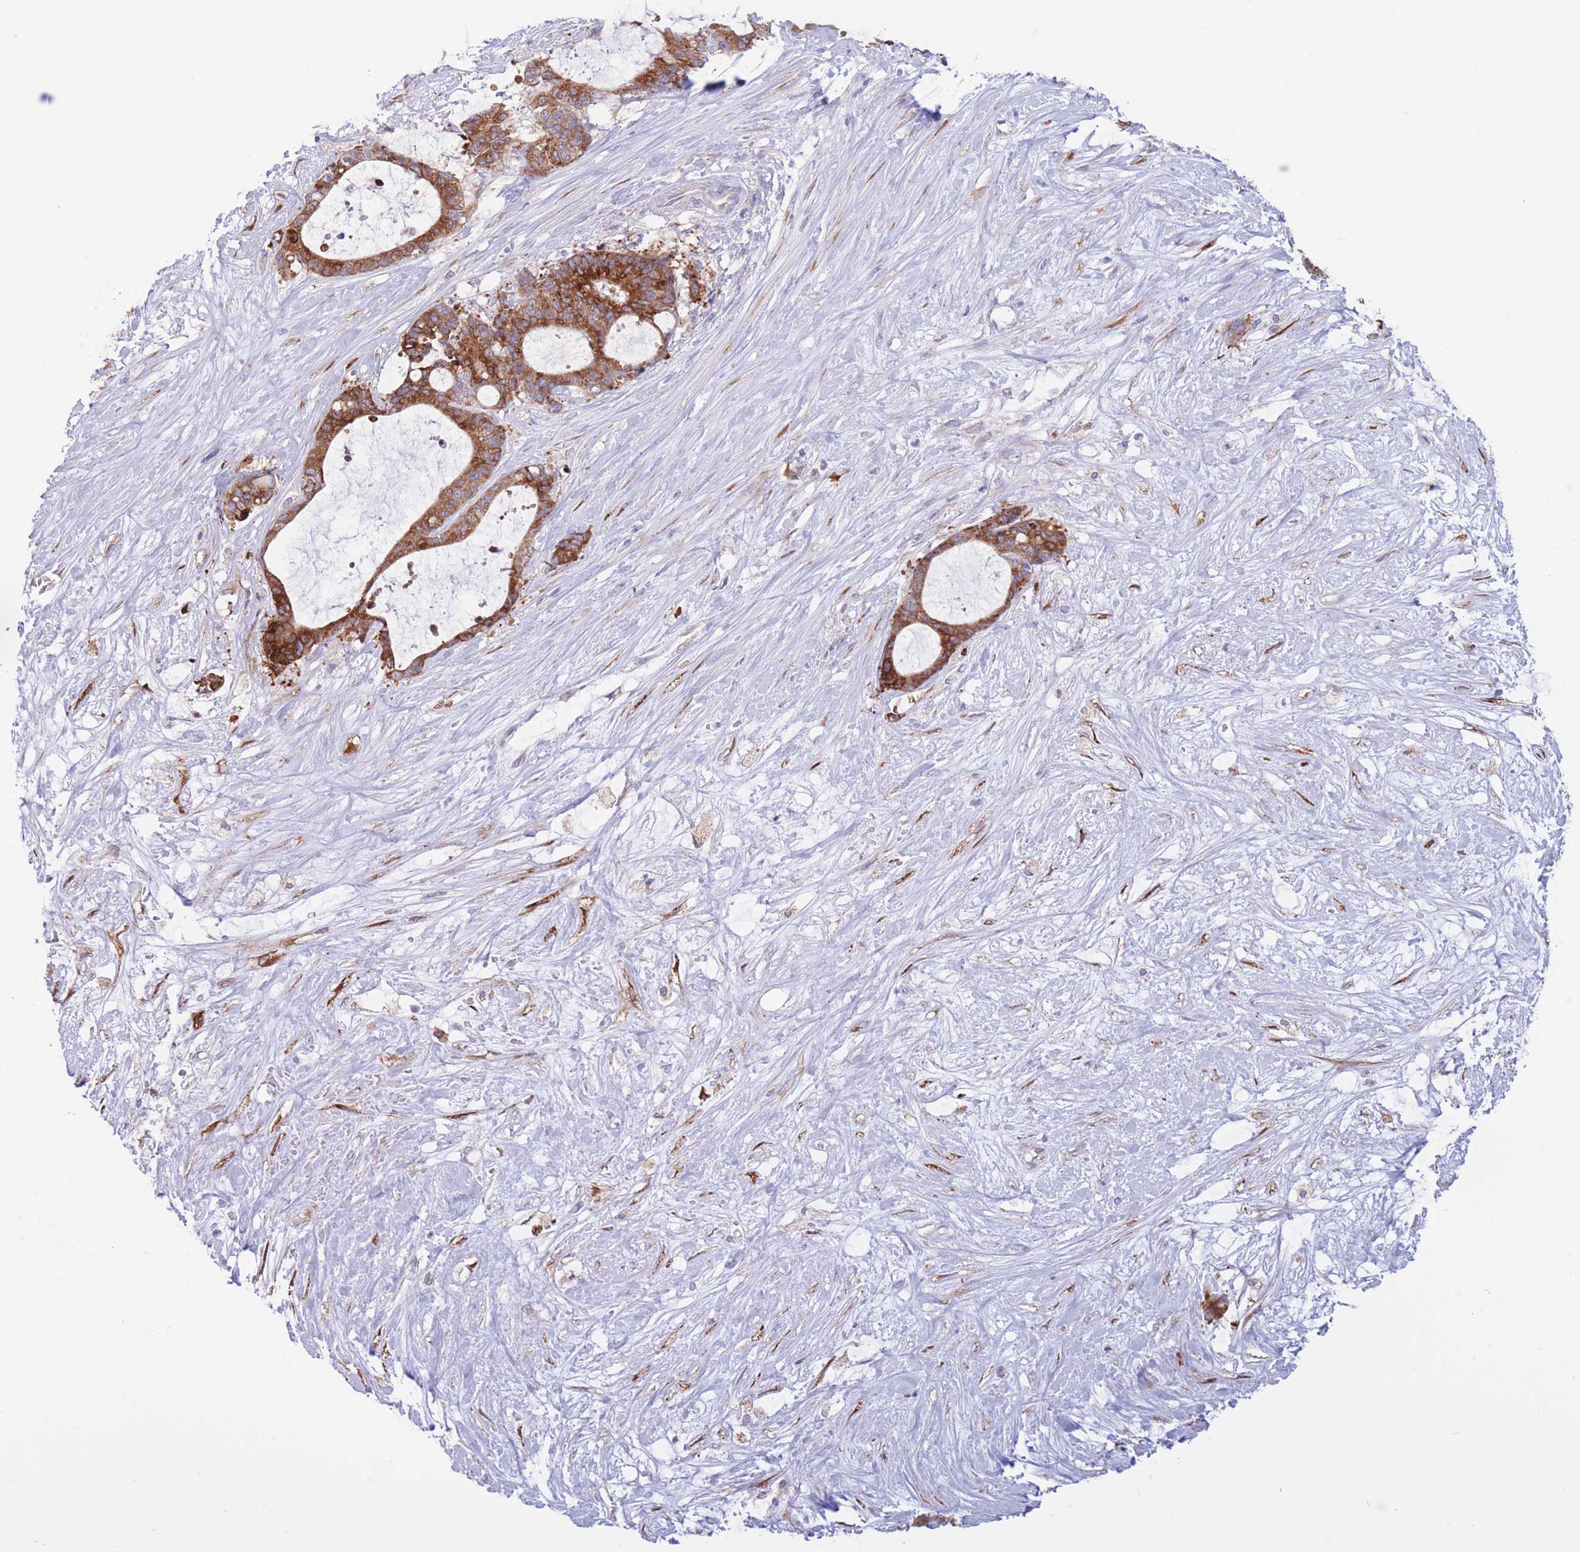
{"staining": {"intensity": "strong", "quantity": ">75%", "location": "cytoplasmic/membranous"}, "tissue": "liver cancer", "cell_type": "Tumor cells", "image_type": "cancer", "snomed": [{"axis": "morphology", "description": "Normal tissue, NOS"}, {"axis": "morphology", "description": "Cholangiocarcinoma"}, {"axis": "topography", "description": "Liver"}, {"axis": "topography", "description": "Peripheral nerve tissue"}], "caption": "A photomicrograph of liver cancer stained for a protein reveals strong cytoplasmic/membranous brown staining in tumor cells.", "gene": "MYDGF", "patient": {"sex": "female", "age": 73}}